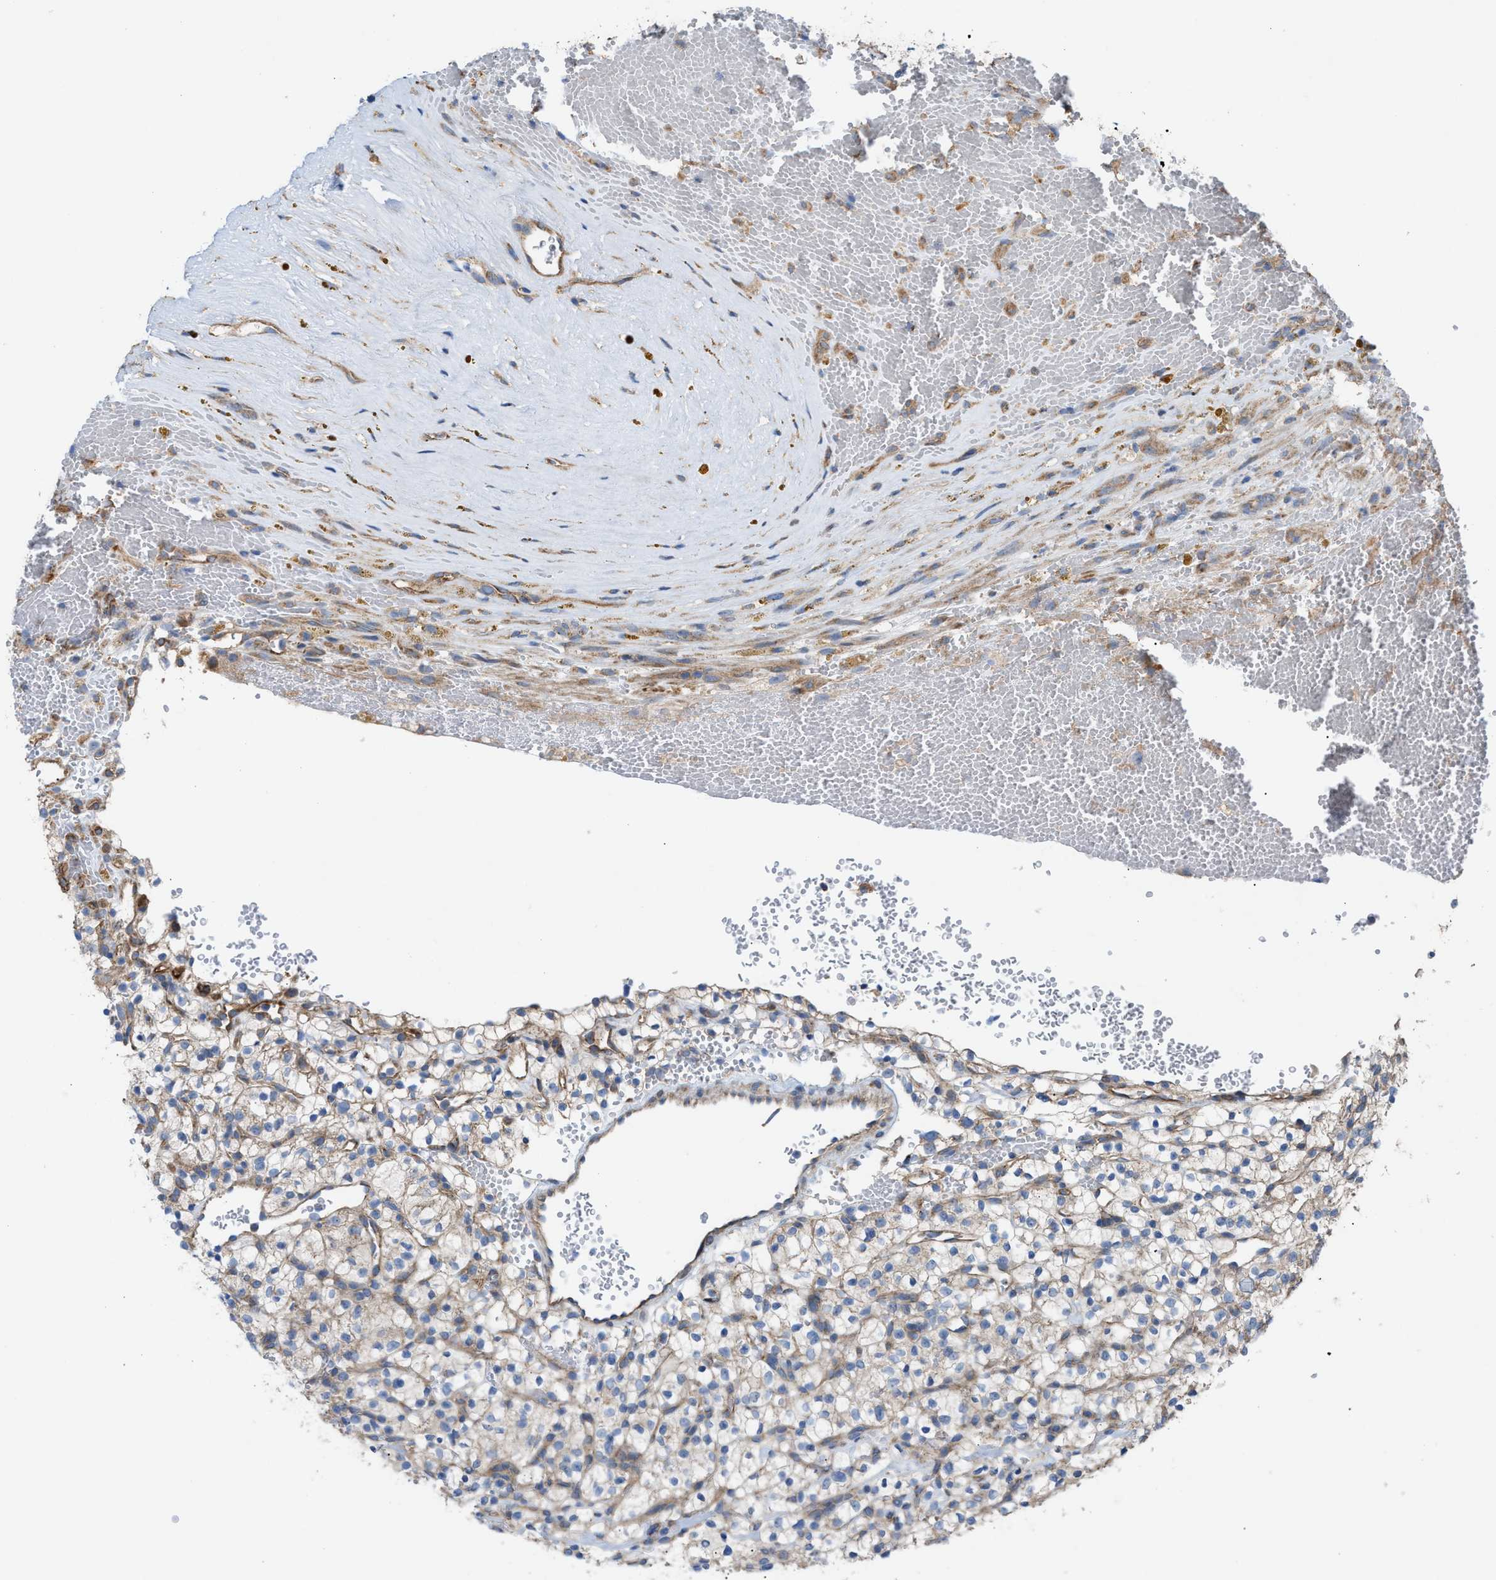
{"staining": {"intensity": "weak", "quantity": "<25%", "location": "cytoplasmic/membranous"}, "tissue": "renal cancer", "cell_type": "Tumor cells", "image_type": "cancer", "snomed": [{"axis": "morphology", "description": "Adenocarcinoma, NOS"}, {"axis": "topography", "description": "Kidney"}], "caption": "A micrograph of renal cancer stained for a protein displays no brown staining in tumor cells. (DAB (3,3'-diaminobenzidine) IHC visualized using brightfield microscopy, high magnification).", "gene": "OXSM", "patient": {"sex": "female", "age": 57}}